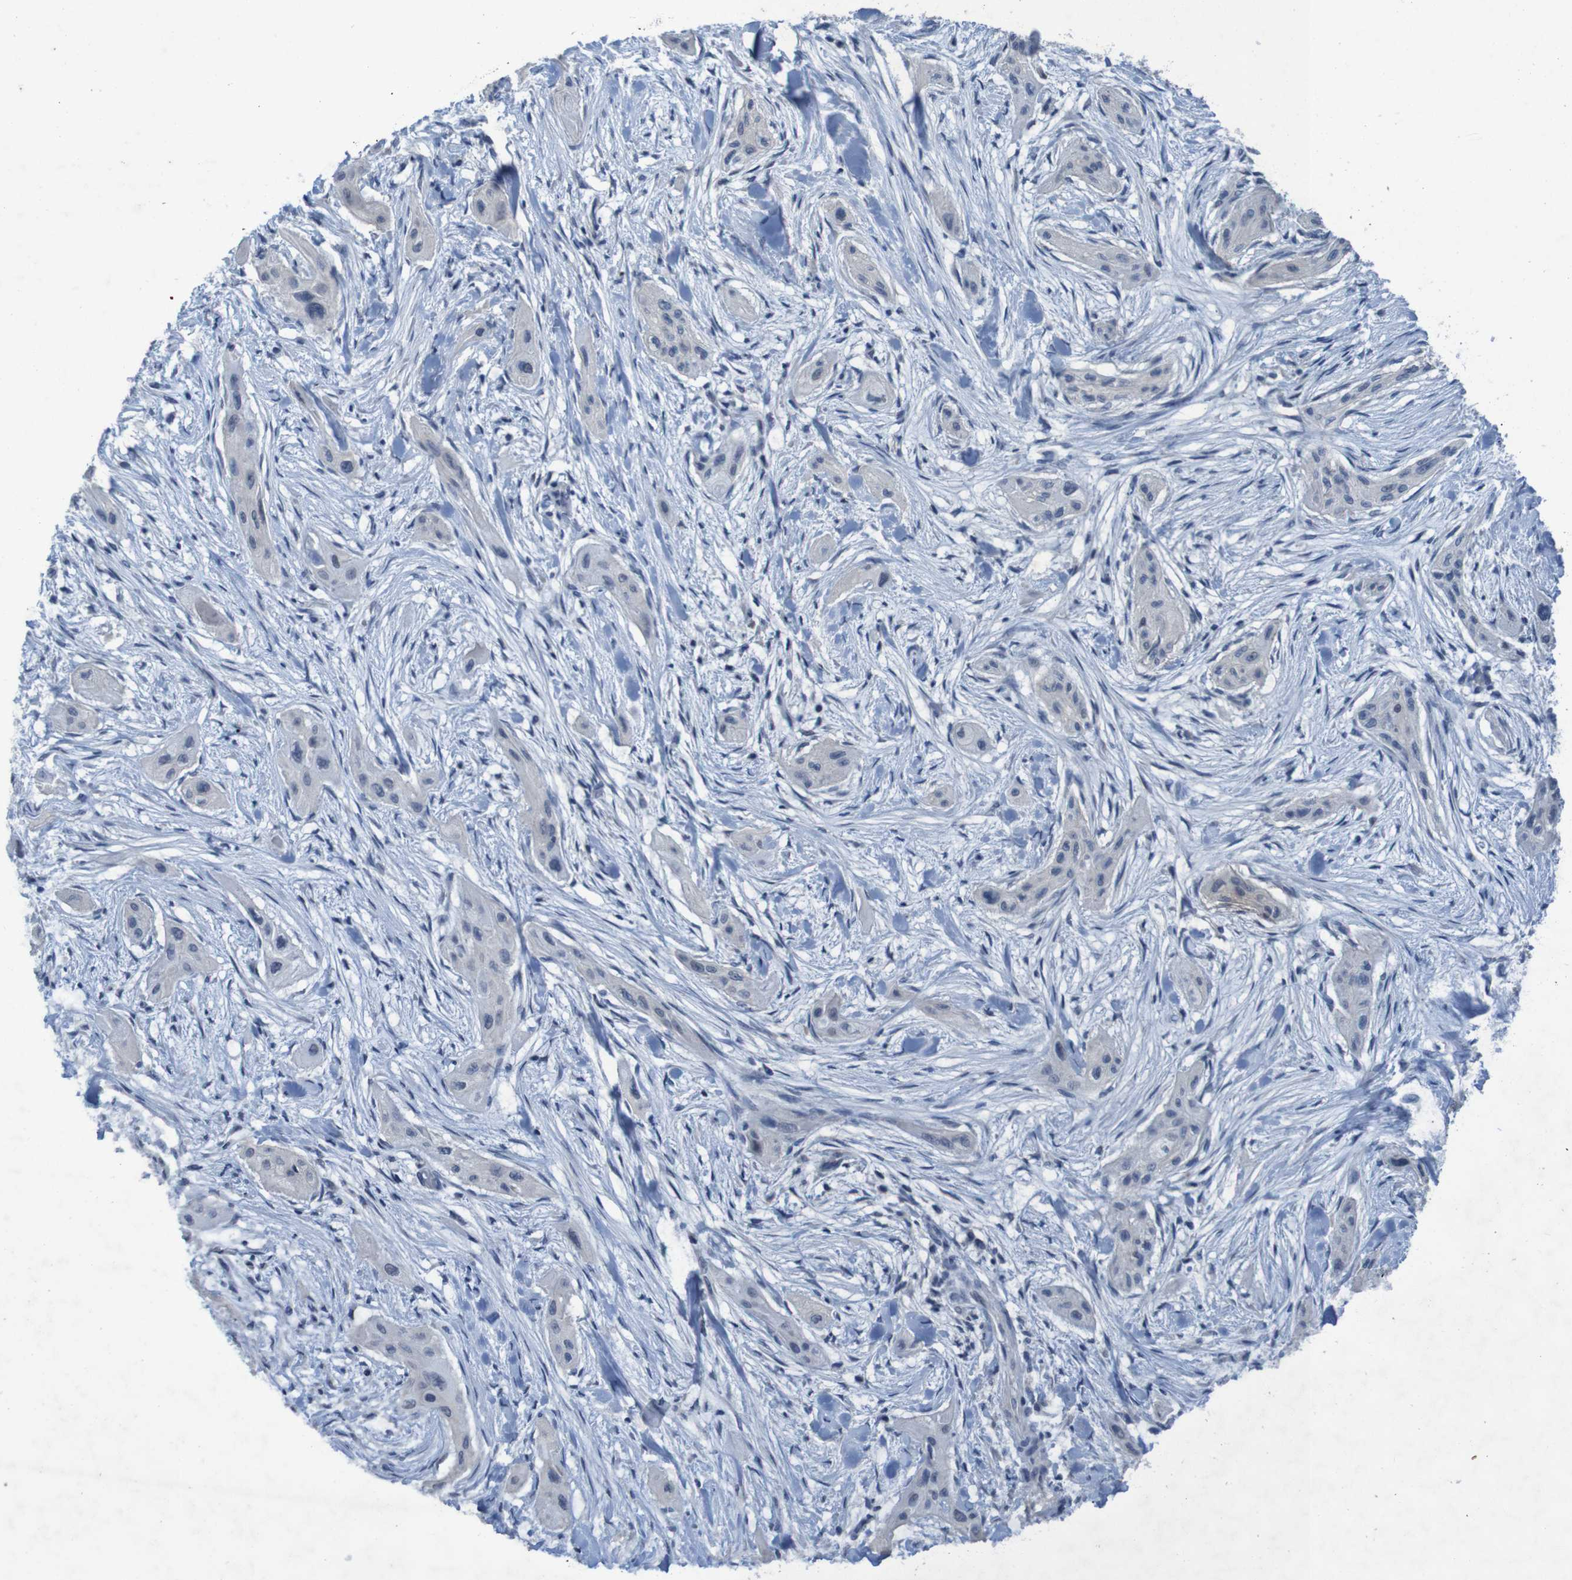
{"staining": {"intensity": "negative", "quantity": "none", "location": "none"}, "tissue": "lung cancer", "cell_type": "Tumor cells", "image_type": "cancer", "snomed": [{"axis": "morphology", "description": "Squamous cell carcinoma, NOS"}, {"axis": "topography", "description": "Lung"}], "caption": "IHC image of neoplastic tissue: human lung cancer stained with DAB reveals no significant protein staining in tumor cells.", "gene": "CLDN18", "patient": {"sex": "female", "age": 47}}